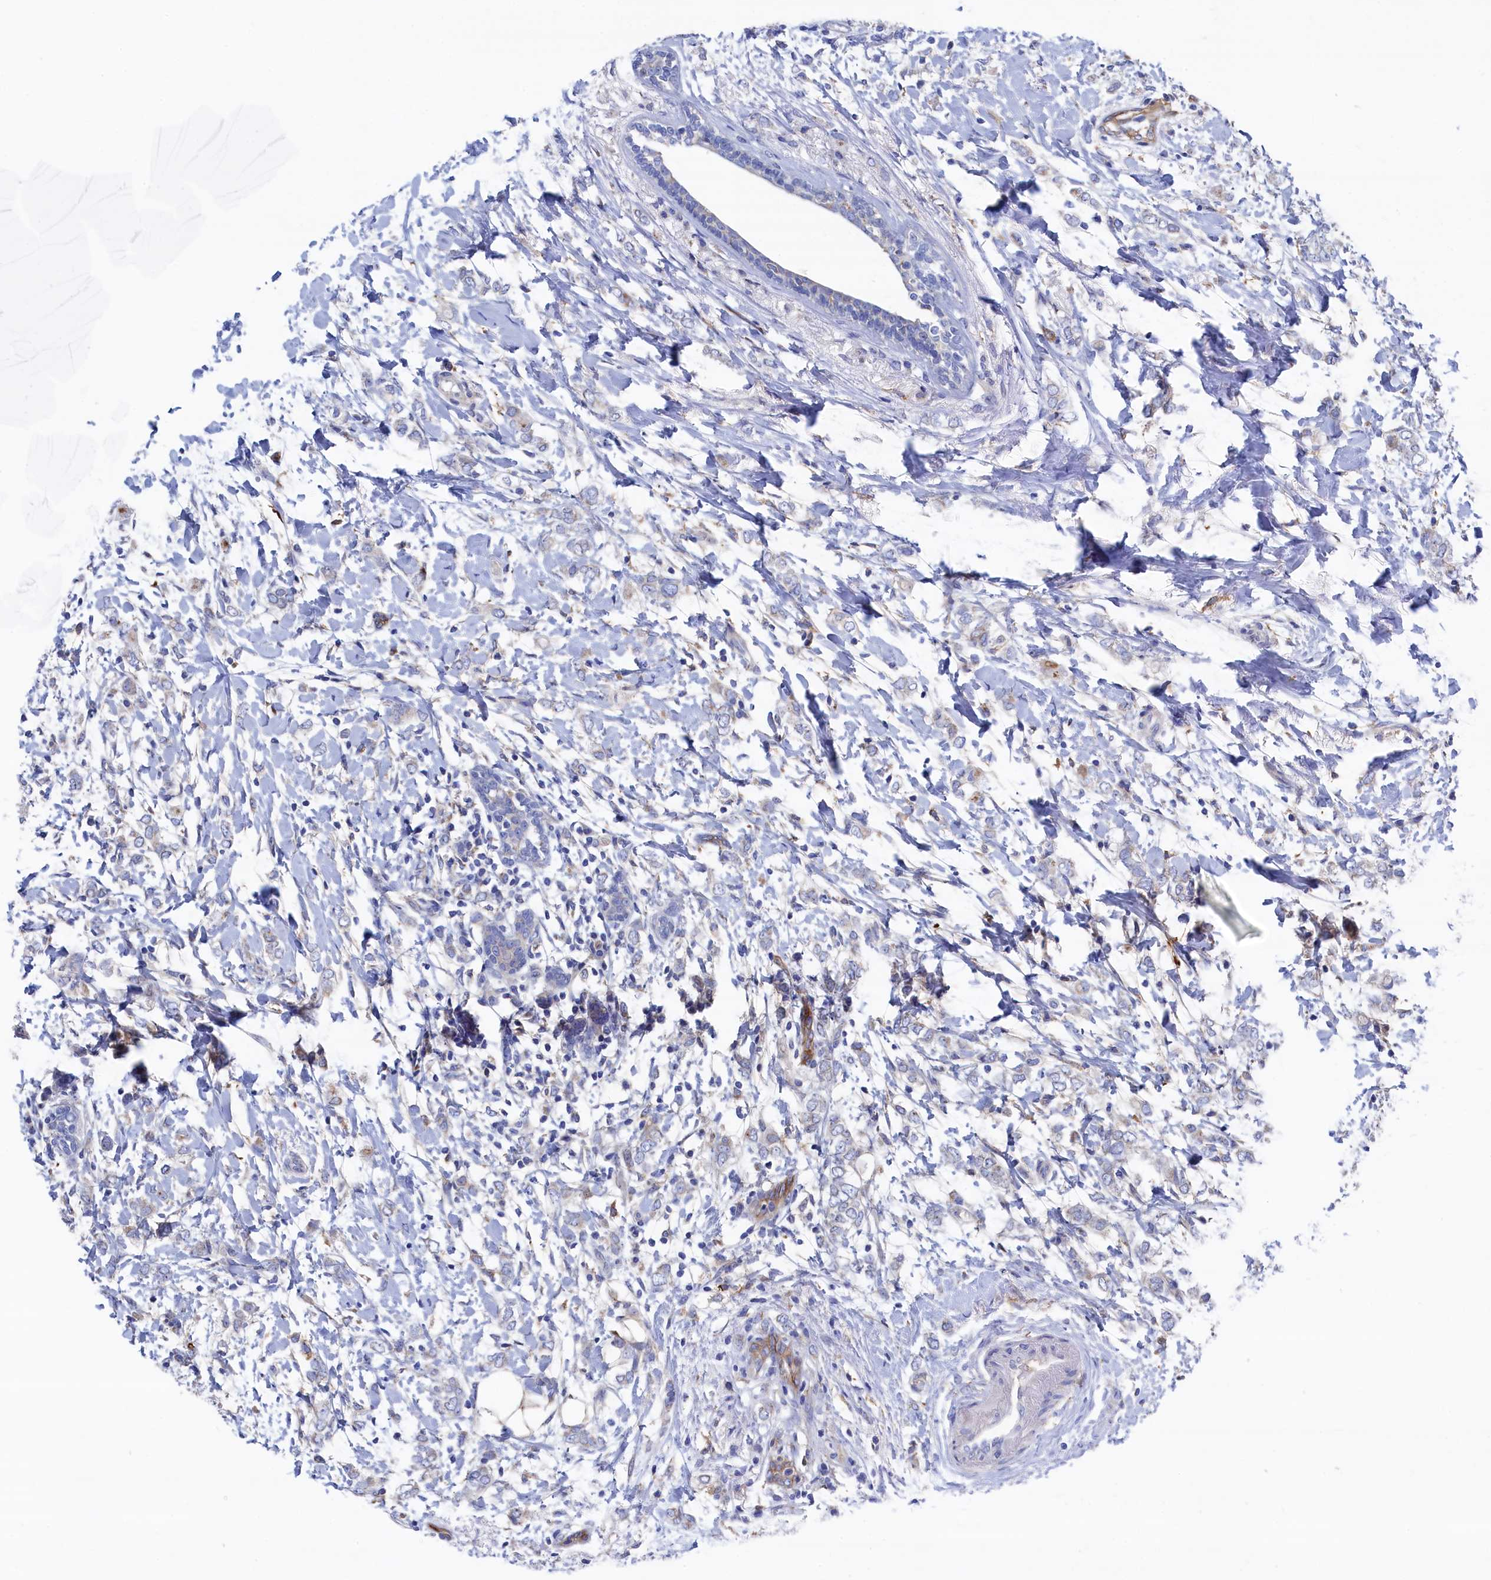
{"staining": {"intensity": "negative", "quantity": "none", "location": "none"}, "tissue": "breast cancer", "cell_type": "Tumor cells", "image_type": "cancer", "snomed": [{"axis": "morphology", "description": "Normal tissue, NOS"}, {"axis": "morphology", "description": "Lobular carcinoma"}, {"axis": "topography", "description": "Breast"}], "caption": "Breast cancer (lobular carcinoma) stained for a protein using immunohistochemistry exhibits no staining tumor cells.", "gene": "C12orf73", "patient": {"sex": "female", "age": 47}}